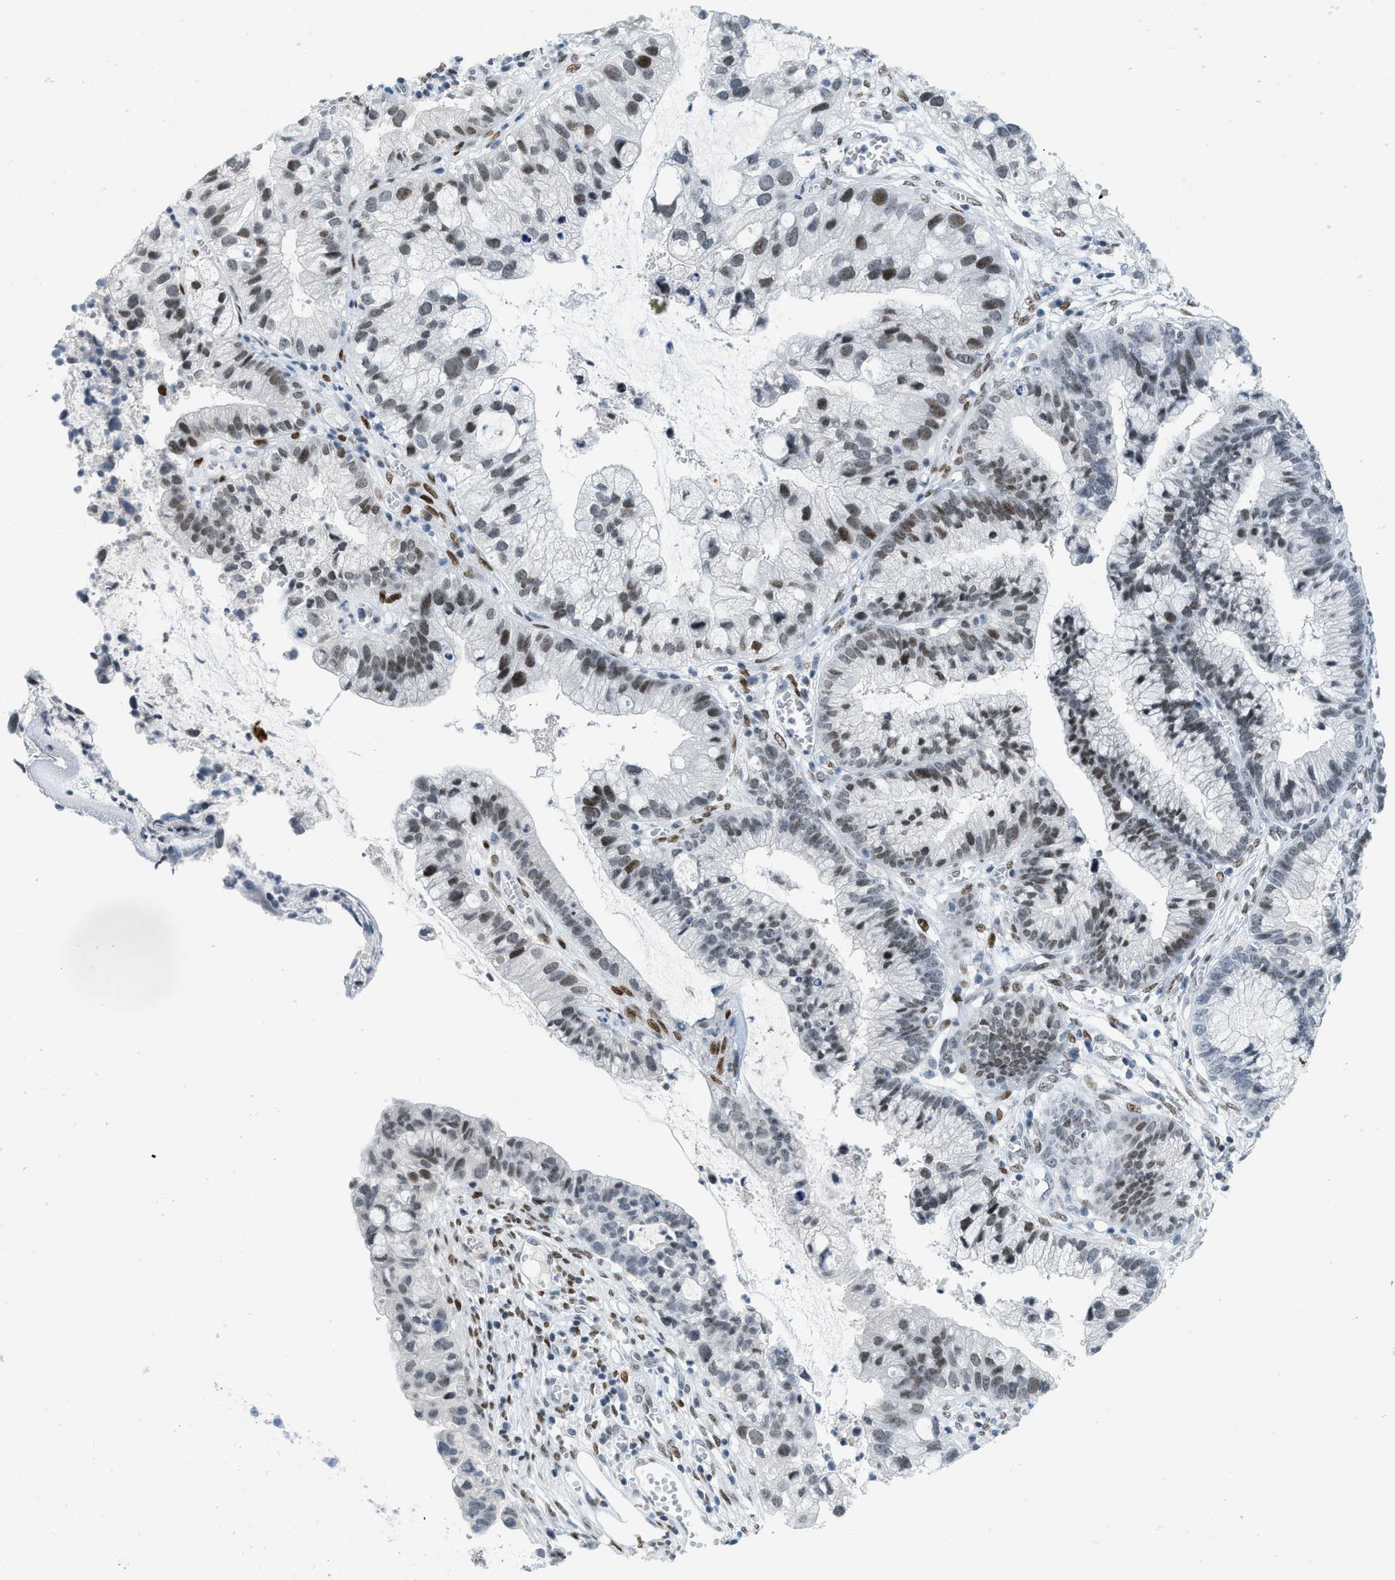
{"staining": {"intensity": "moderate", "quantity": "25%-75%", "location": "nuclear"}, "tissue": "cervical cancer", "cell_type": "Tumor cells", "image_type": "cancer", "snomed": [{"axis": "morphology", "description": "Adenocarcinoma, NOS"}, {"axis": "topography", "description": "Cervix"}], "caption": "Immunohistochemistry image of neoplastic tissue: human cervical adenocarcinoma stained using immunohistochemistry (IHC) exhibits medium levels of moderate protein expression localized specifically in the nuclear of tumor cells, appearing as a nuclear brown color.", "gene": "PBX1", "patient": {"sex": "female", "age": 44}}